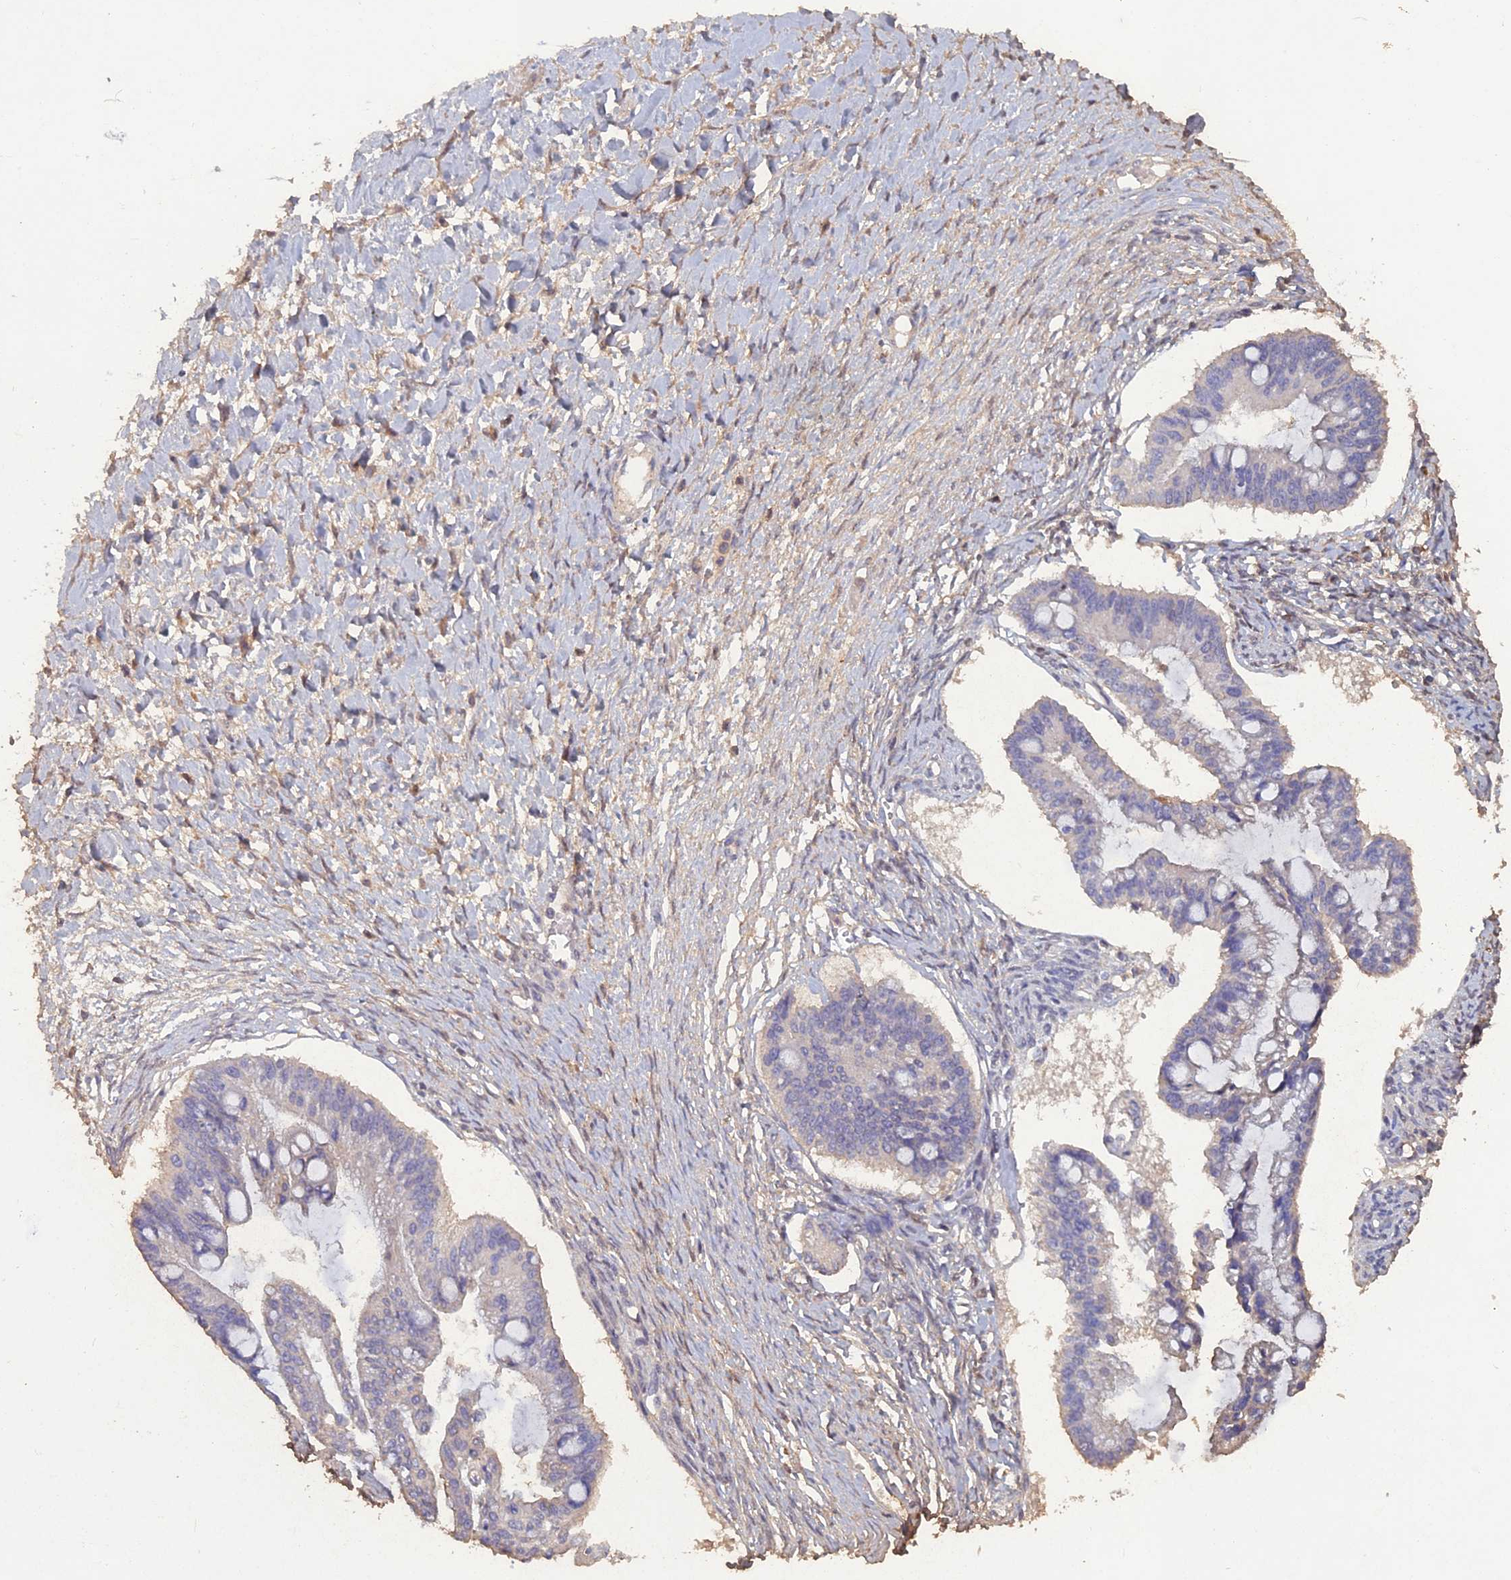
{"staining": {"intensity": "negative", "quantity": "none", "location": "none"}, "tissue": "ovarian cancer", "cell_type": "Tumor cells", "image_type": "cancer", "snomed": [{"axis": "morphology", "description": "Cystadenocarcinoma, mucinous, NOS"}, {"axis": "topography", "description": "Ovary"}], "caption": "Immunohistochemistry (IHC) image of human ovarian cancer (mucinous cystadenocarcinoma) stained for a protein (brown), which shows no staining in tumor cells.", "gene": "BLVRA", "patient": {"sex": "female", "age": 73}}